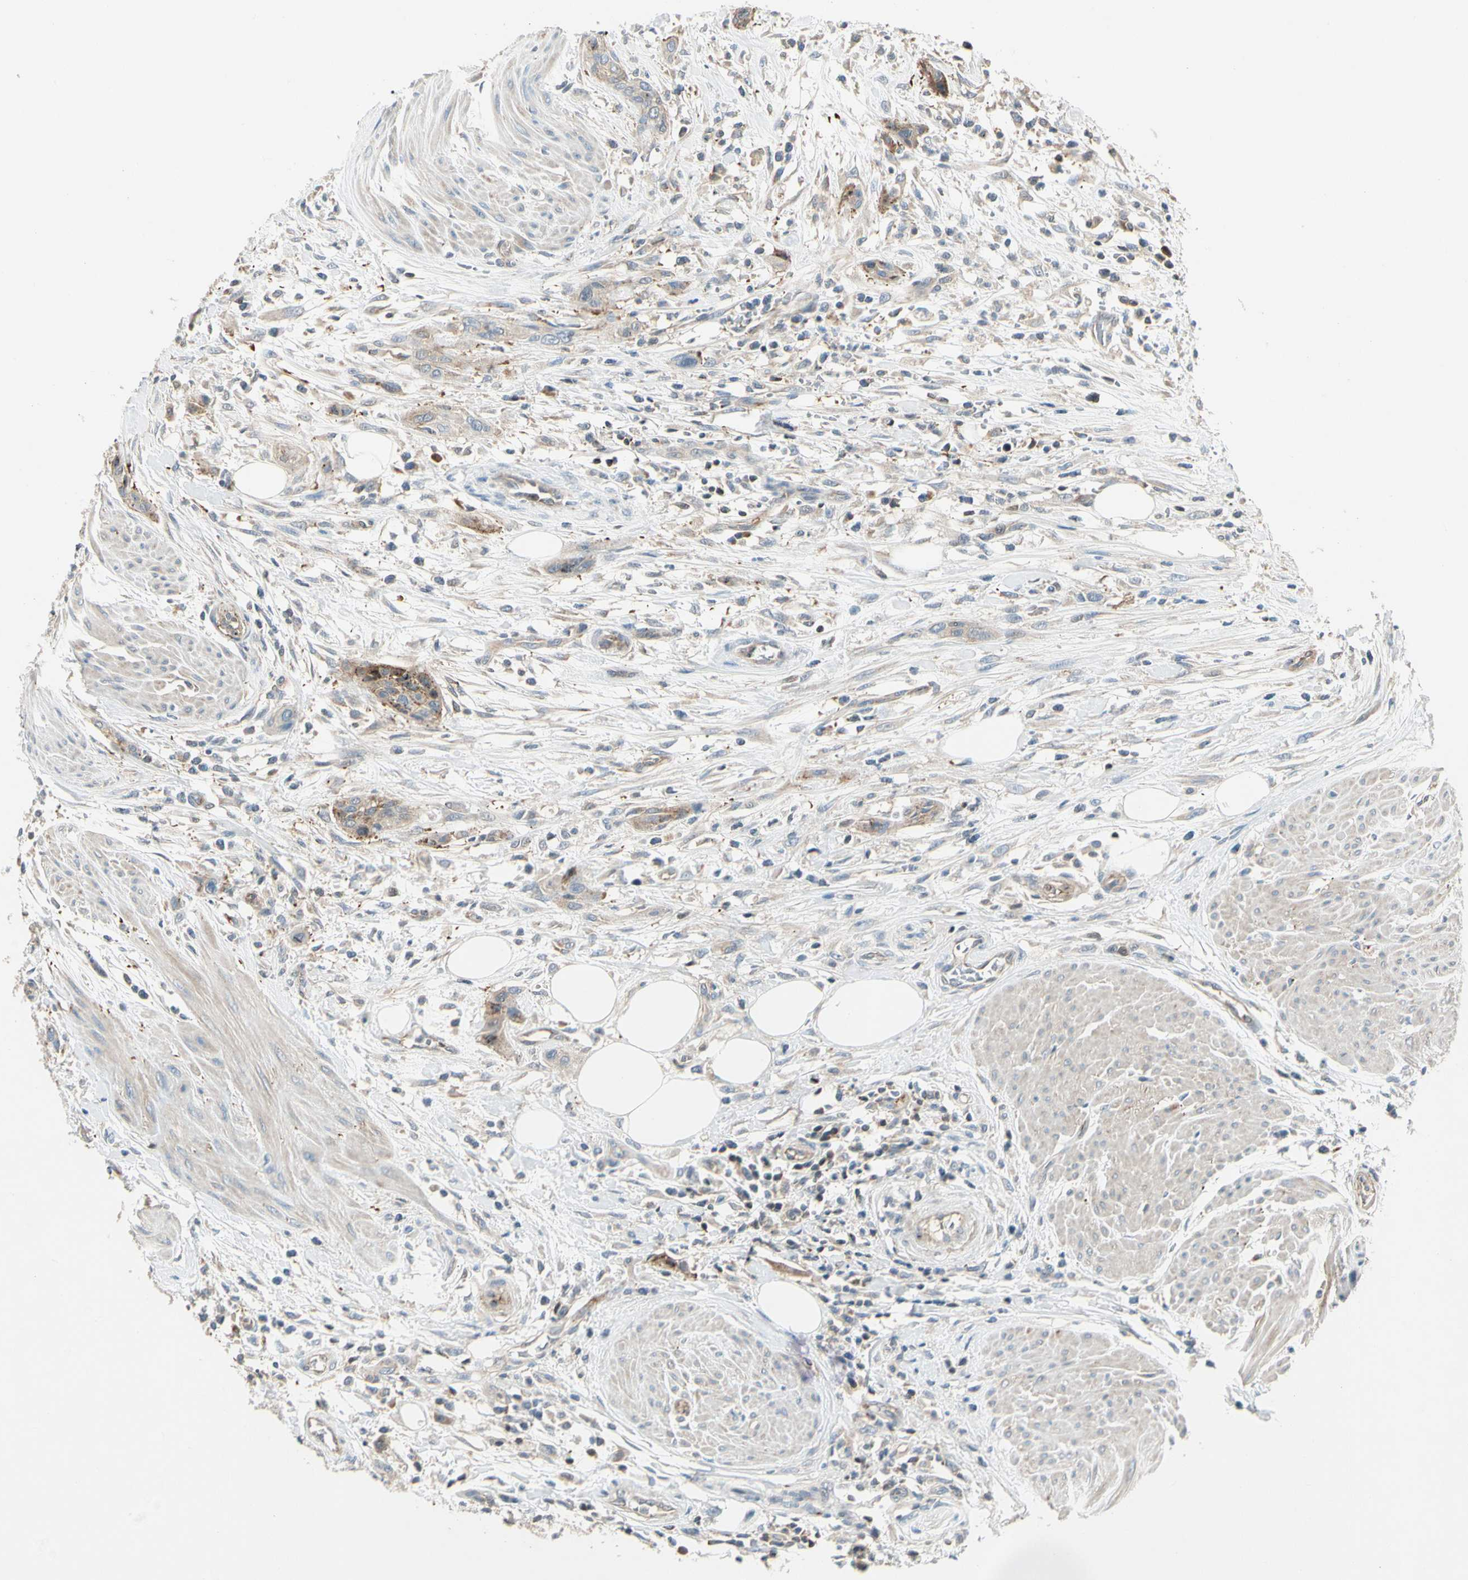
{"staining": {"intensity": "weak", "quantity": ">75%", "location": "cytoplasmic/membranous"}, "tissue": "urothelial cancer", "cell_type": "Tumor cells", "image_type": "cancer", "snomed": [{"axis": "morphology", "description": "Urothelial carcinoma, High grade"}, {"axis": "topography", "description": "Urinary bladder"}], "caption": "Weak cytoplasmic/membranous expression for a protein is seen in approximately >75% of tumor cells of urothelial cancer using immunohistochemistry.", "gene": "CDH6", "patient": {"sex": "male", "age": 35}}